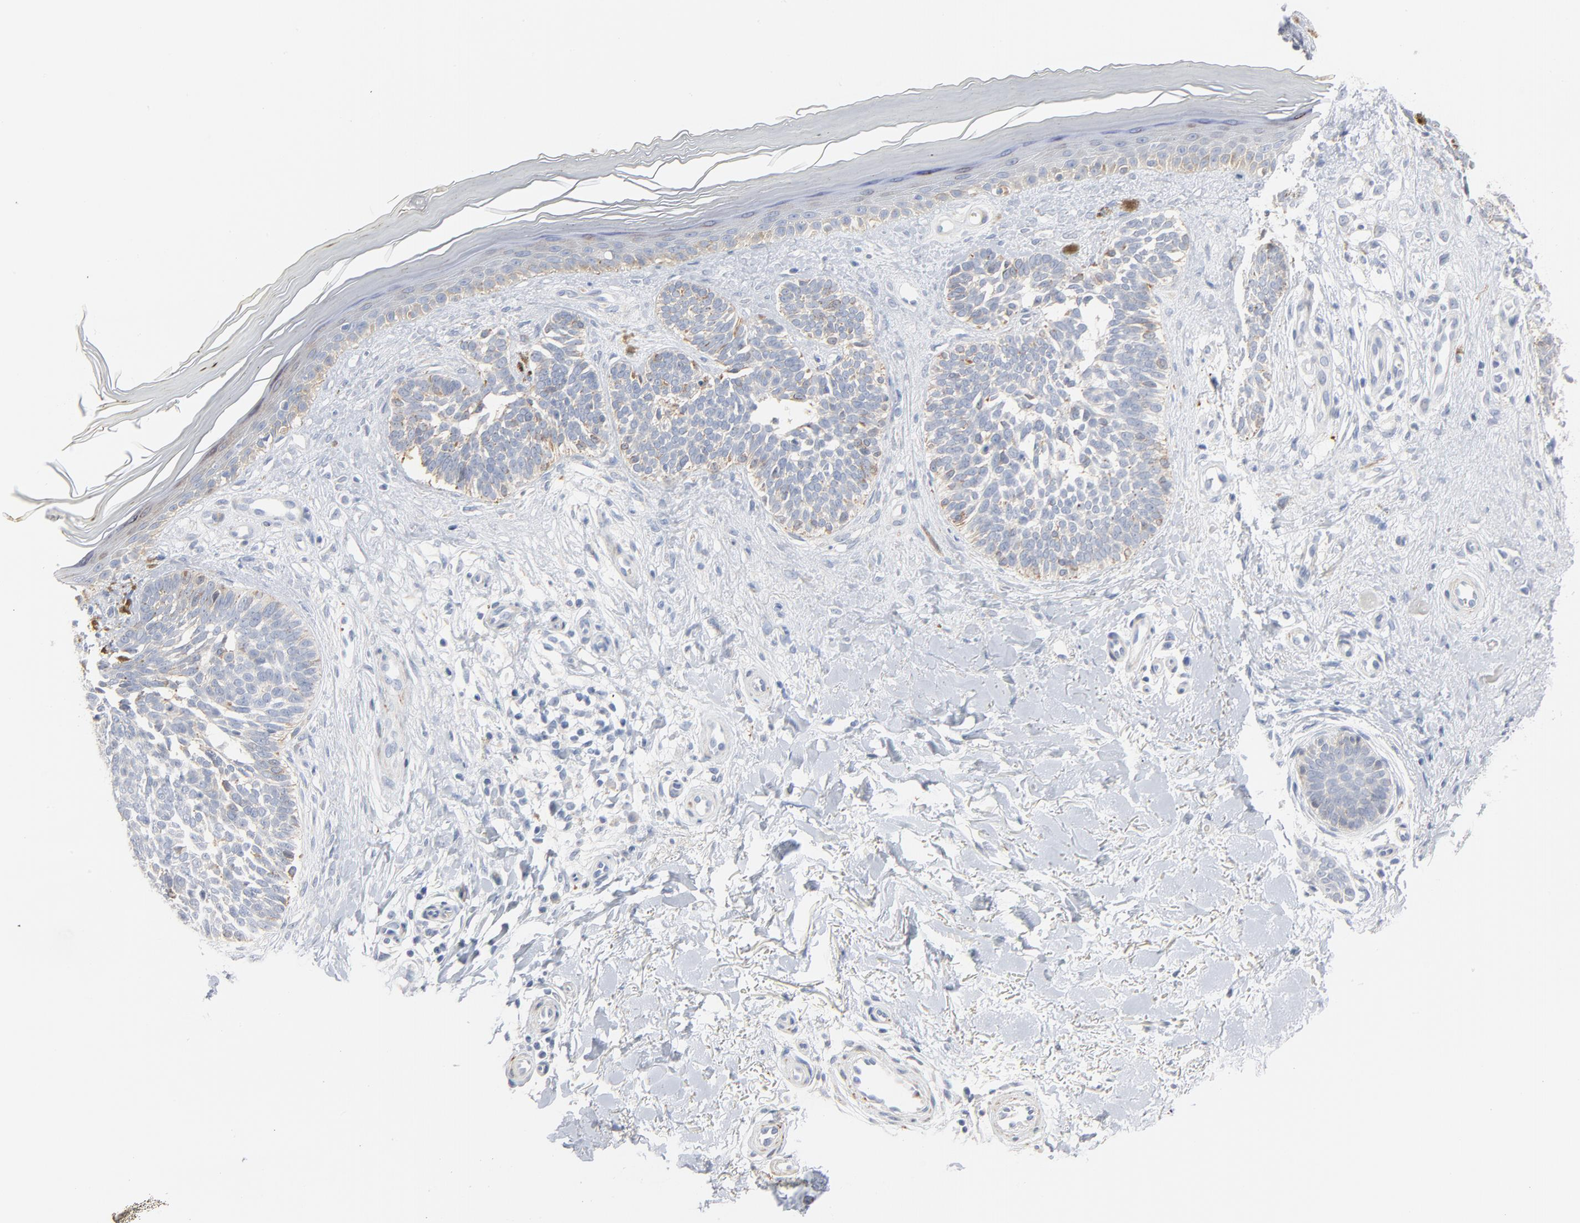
{"staining": {"intensity": "negative", "quantity": "none", "location": "none"}, "tissue": "skin cancer", "cell_type": "Tumor cells", "image_type": "cancer", "snomed": [{"axis": "morphology", "description": "Normal tissue, NOS"}, {"axis": "morphology", "description": "Basal cell carcinoma"}, {"axis": "topography", "description": "Skin"}], "caption": "Basal cell carcinoma (skin) stained for a protein using immunohistochemistry demonstrates no staining tumor cells.", "gene": "IFT43", "patient": {"sex": "female", "age": 58}}